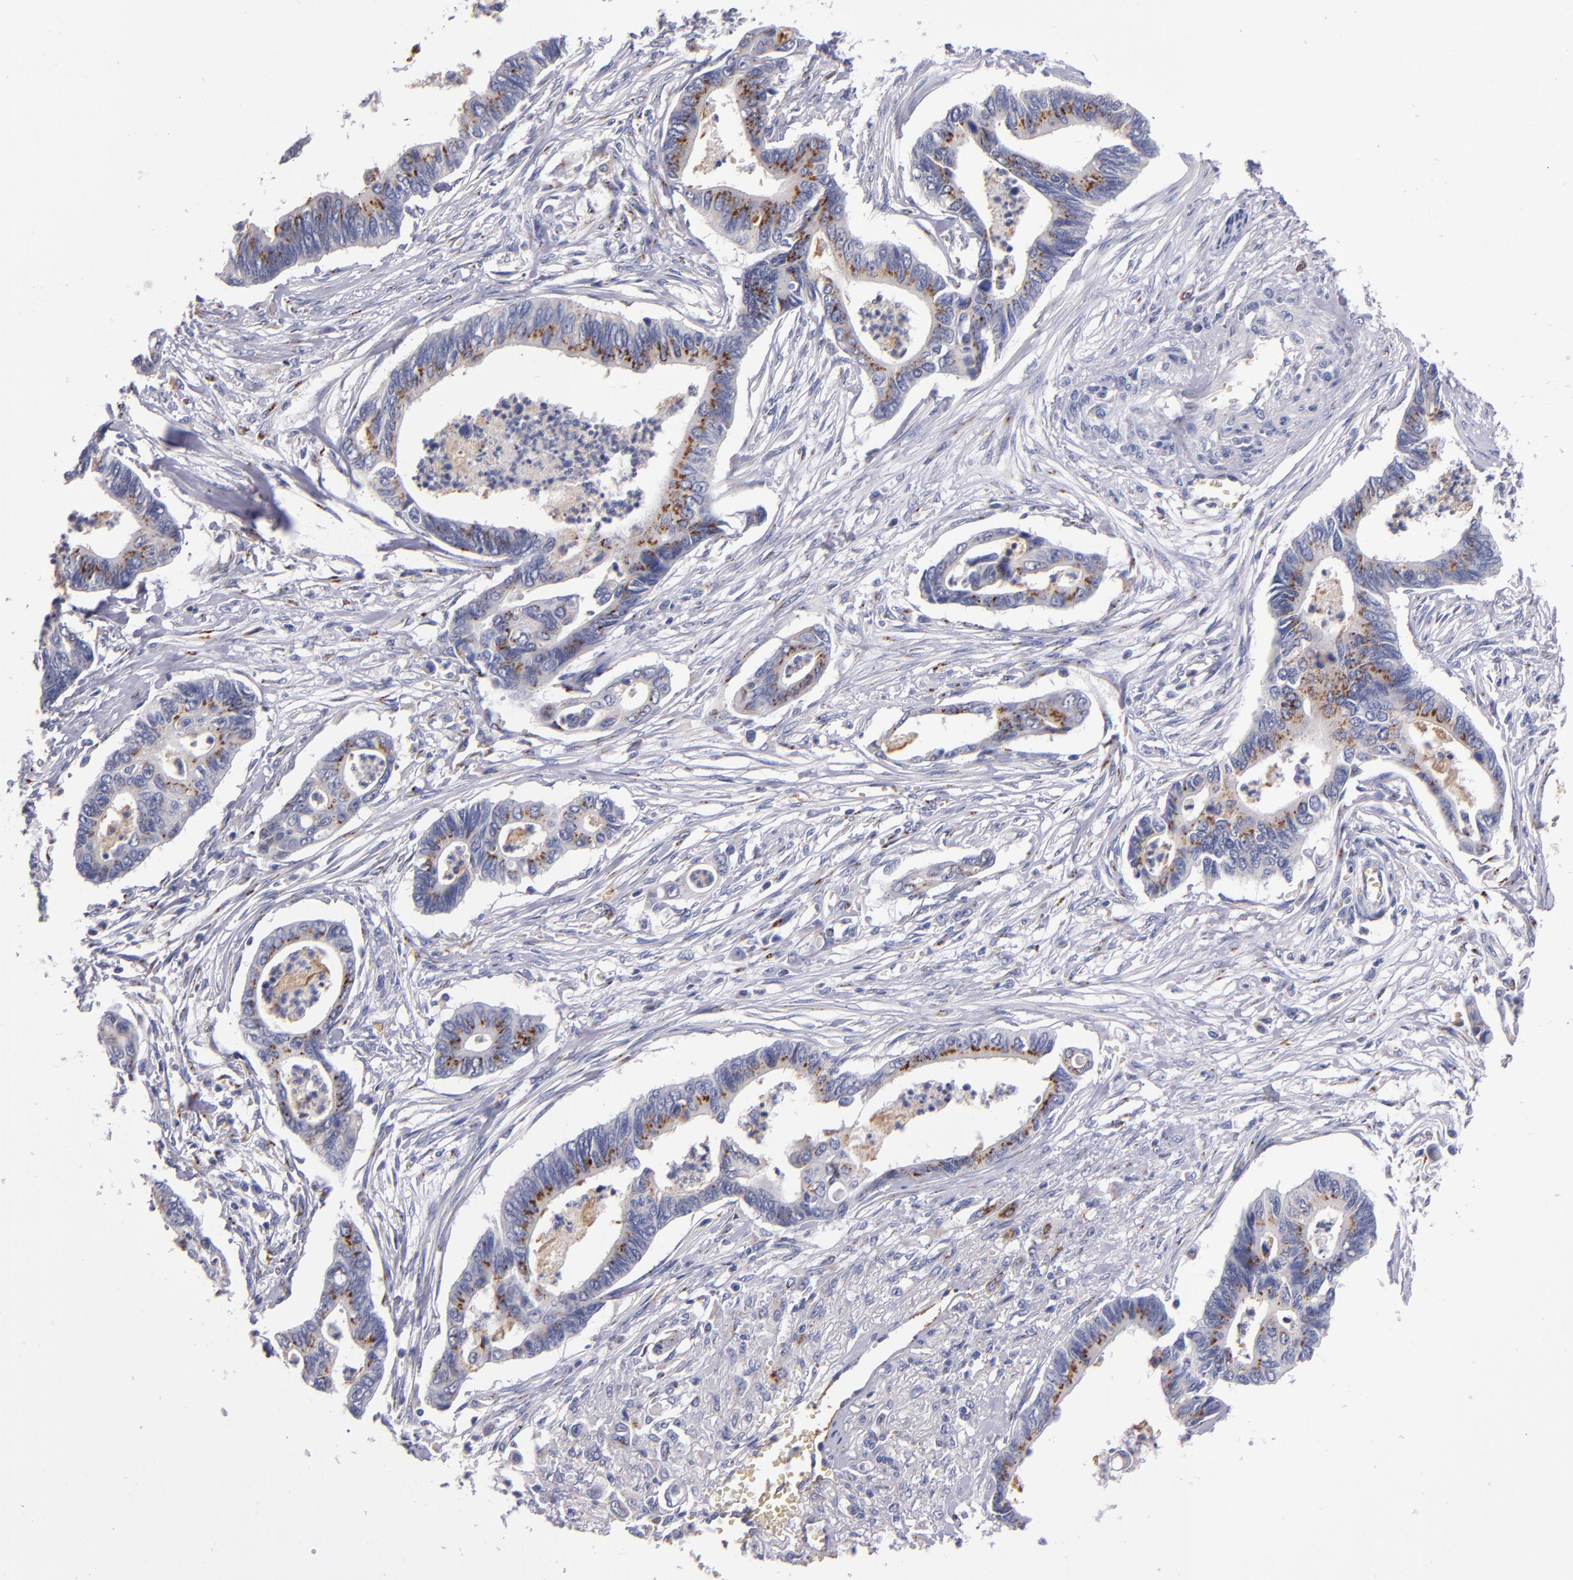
{"staining": {"intensity": "strong", "quantity": ">75%", "location": "cytoplasmic/membranous"}, "tissue": "pancreatic cancer", "cell_type": "Tumor cells", "image_type": "cancer", "snomed": [{"axis": "morphology", "description": "Adenocarcinoma, NOS"}, {"axis": "topography", "description": "Pancreas"}], "caption": "Adenocarcinoma (pancreatic) was stained to show a protein in brown. There is high levels of strong cytoplasmic/membranous expression in approximately >75% of tumor cells. The staining is performed using DAB brown chromogen to label protein expression. The nuclei are counter-stained blue using hematoxylin.", "gene": "RAB41", "patient": {"sex": "female", "age": 70}}